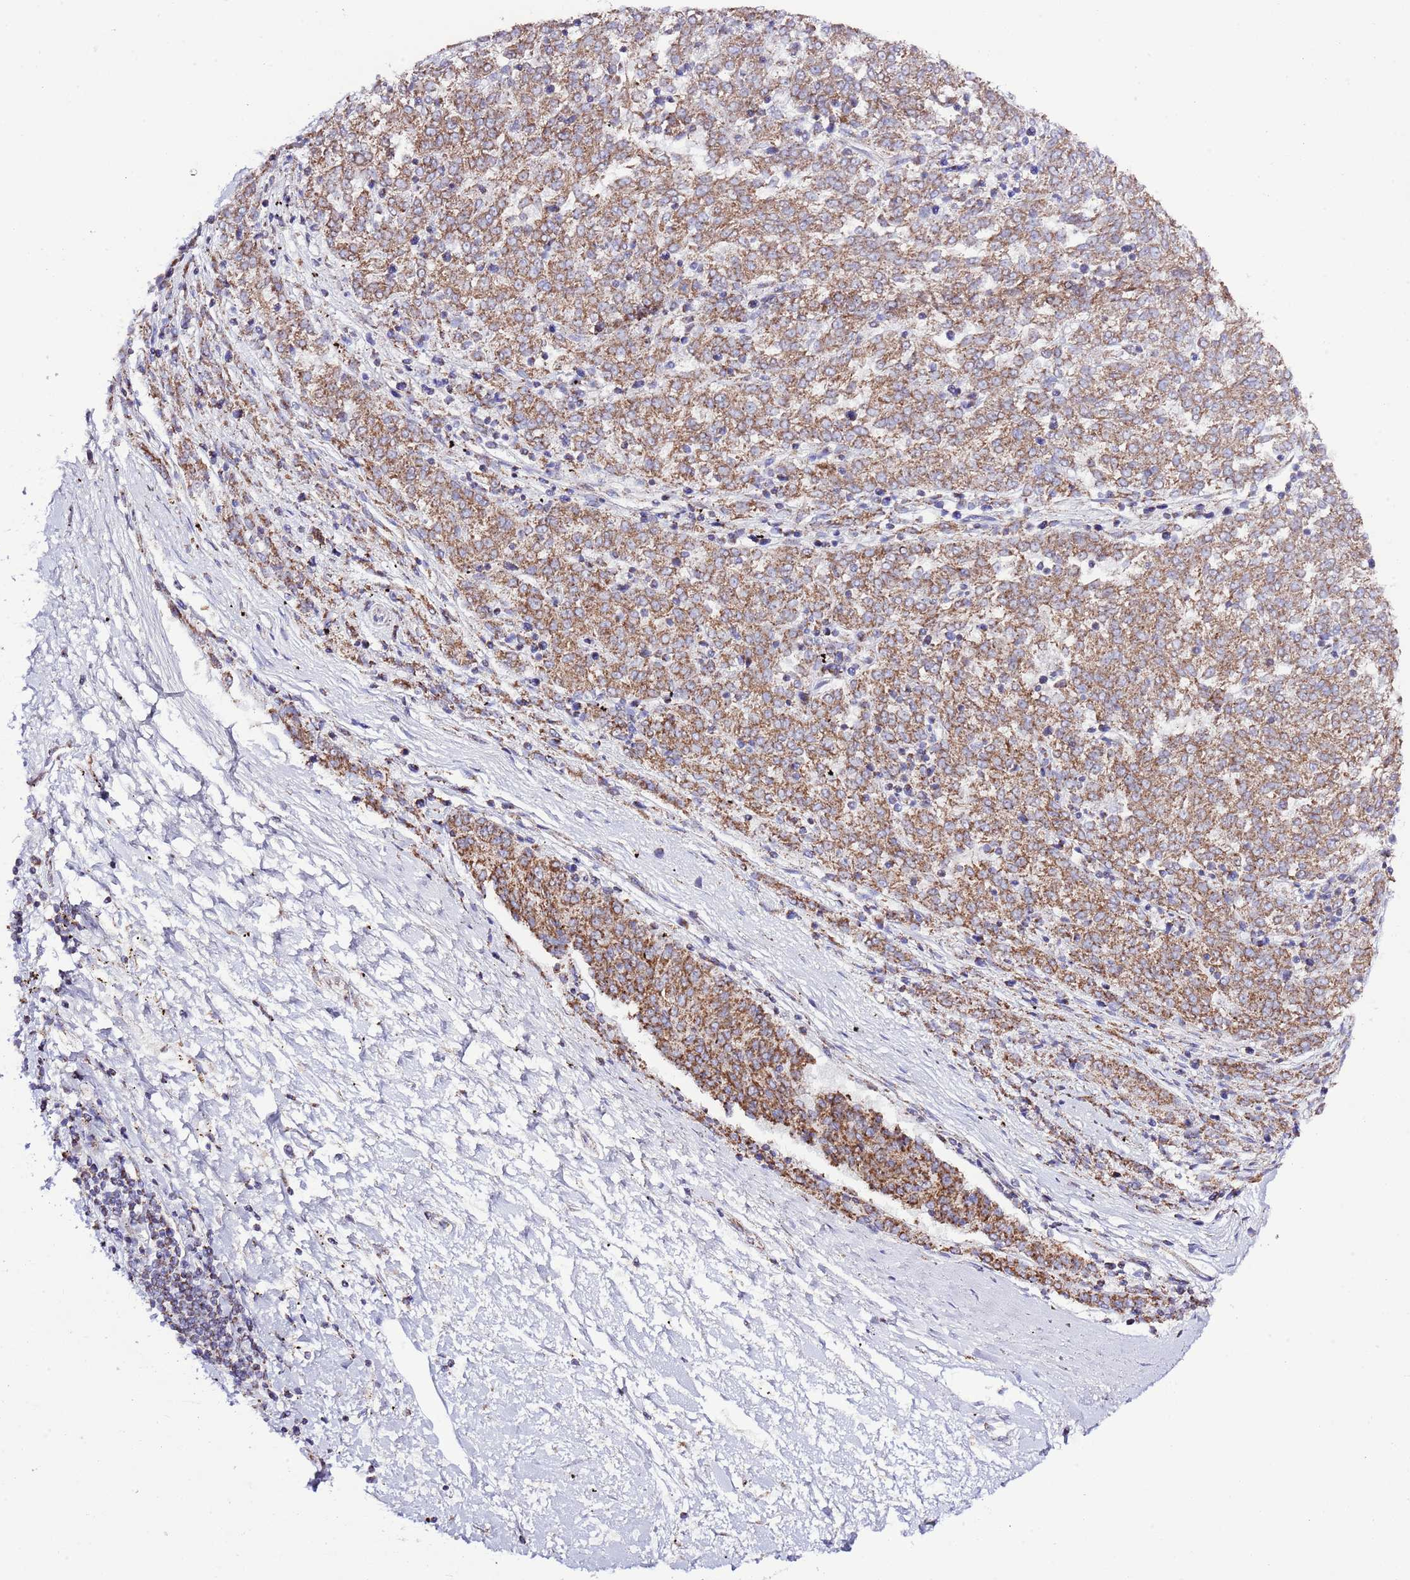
{"staining": {"intensity": "moderate", "quantity": ">75%", "location": "cytoplasmic/membranous"}, "tissue": "melanoma", "cell_type": "Tumor cells", "image_type": "cancer", "snomed": [{"axis": "morphology", "description": "Malignant melanoma, NOS"}, {"axis": "topography", "description": "Skin"}], "caption": "A photomicrograph of human melanoma stained for a protein reveals moderate cytoplasmic/membranous brown staining in tumor cells.", "gene": "TEKTIP1", "patient": {"sex": "female", "age": 72}}